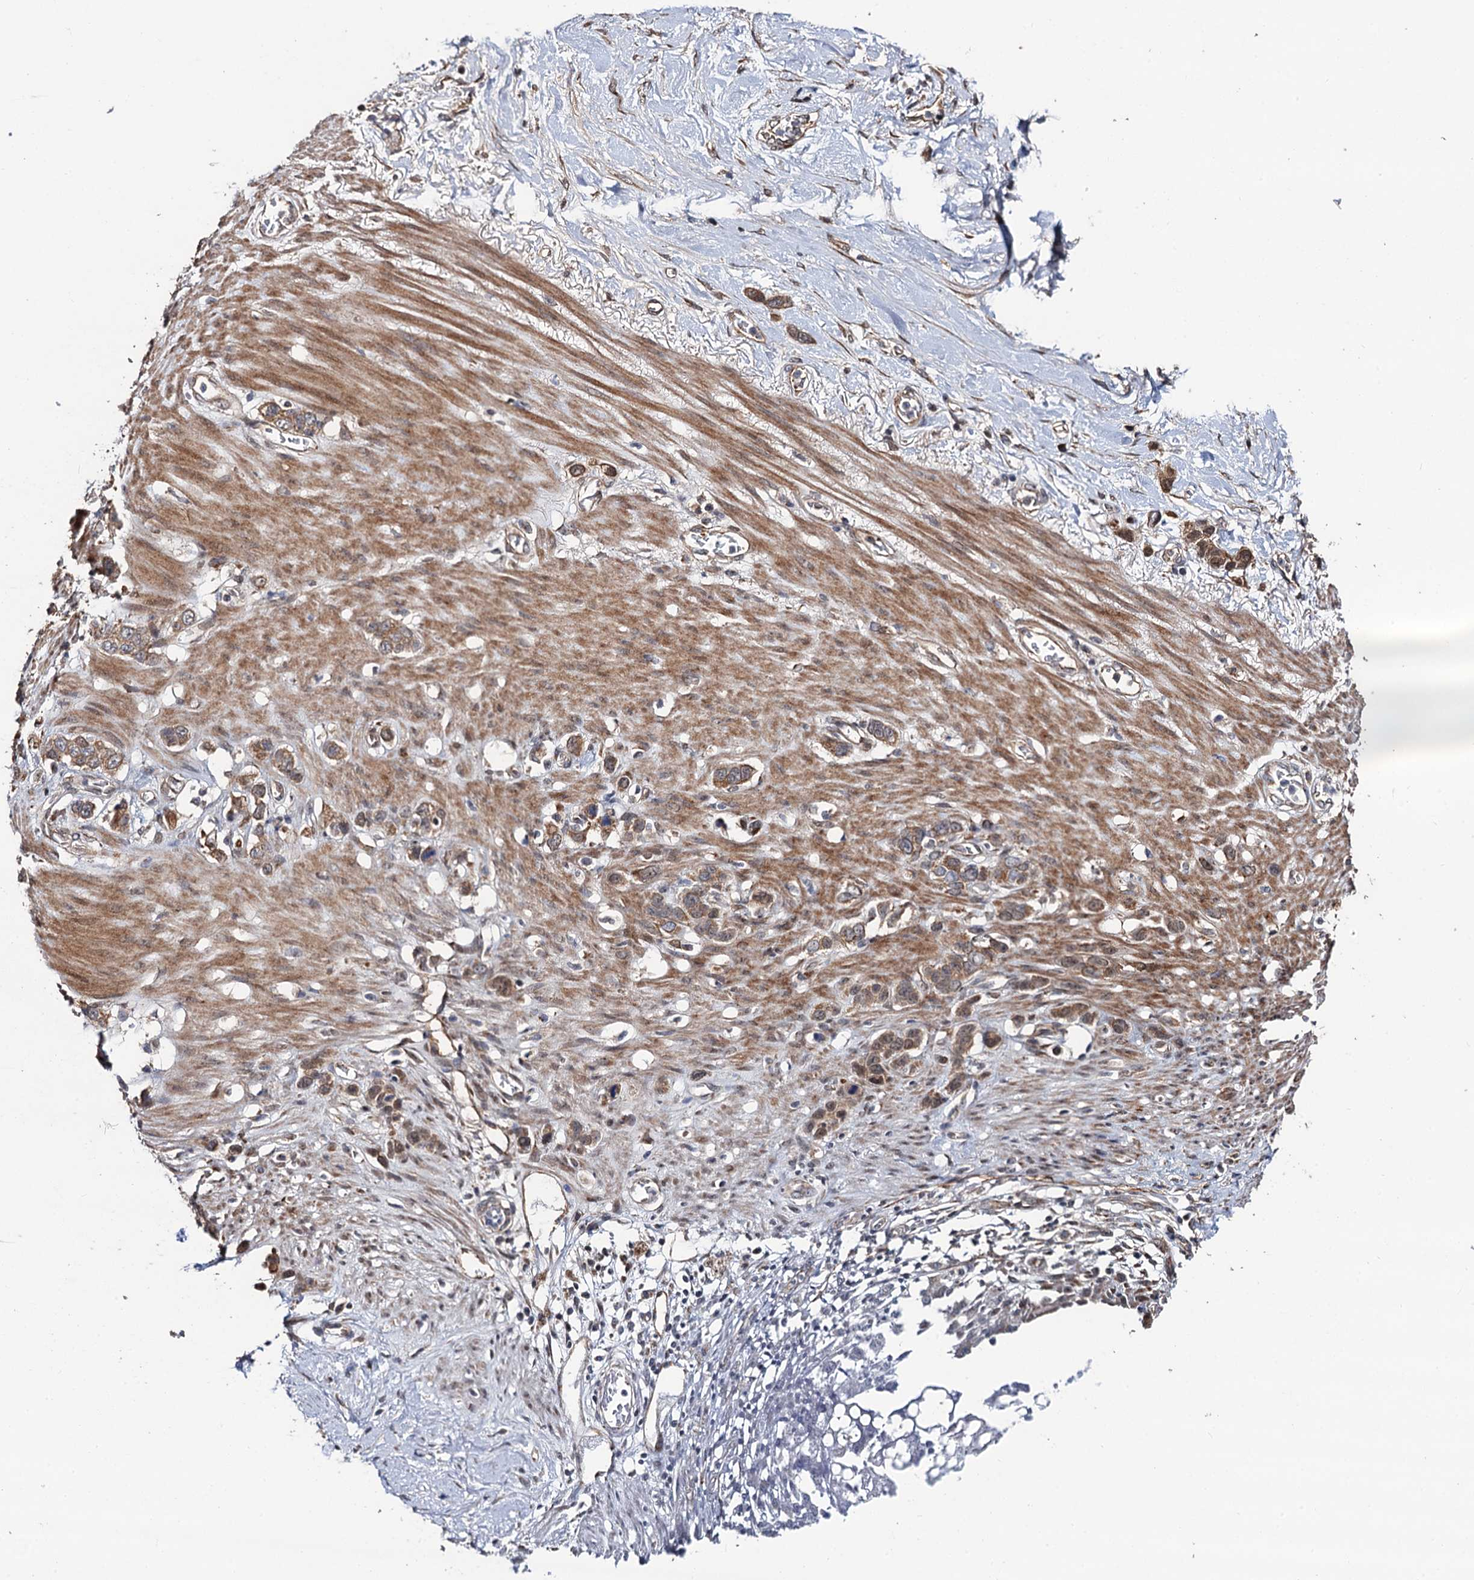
{"staining": {"intensity": "moderate", "quantity": "25%-75%", "location": "cytoplasmic/membranous"}, "tissue": "stomach cancer", "cell_type": "Tumor cells", "image_type": "cancer", "snomed": [{"axis": "morphology", "description": "Adenocarcinoma, NOS"}, {"axis": "morphology", "description": "Adenocarcinoma, High grade"}, {"axis": "topography", "description": "Stomach, upper"}, {"axis": "topography", "description": "Stomach, lower"}], "caption": "Adenocarcinoma (stomach) was stained to show a protein in brown. There is medium levels of moderate cytoplasmic/membranous positivity in approximately 25%-75% of tumor cells.", "gene": "LRRC63", "patient": {"sex": "female", "age": 65}}